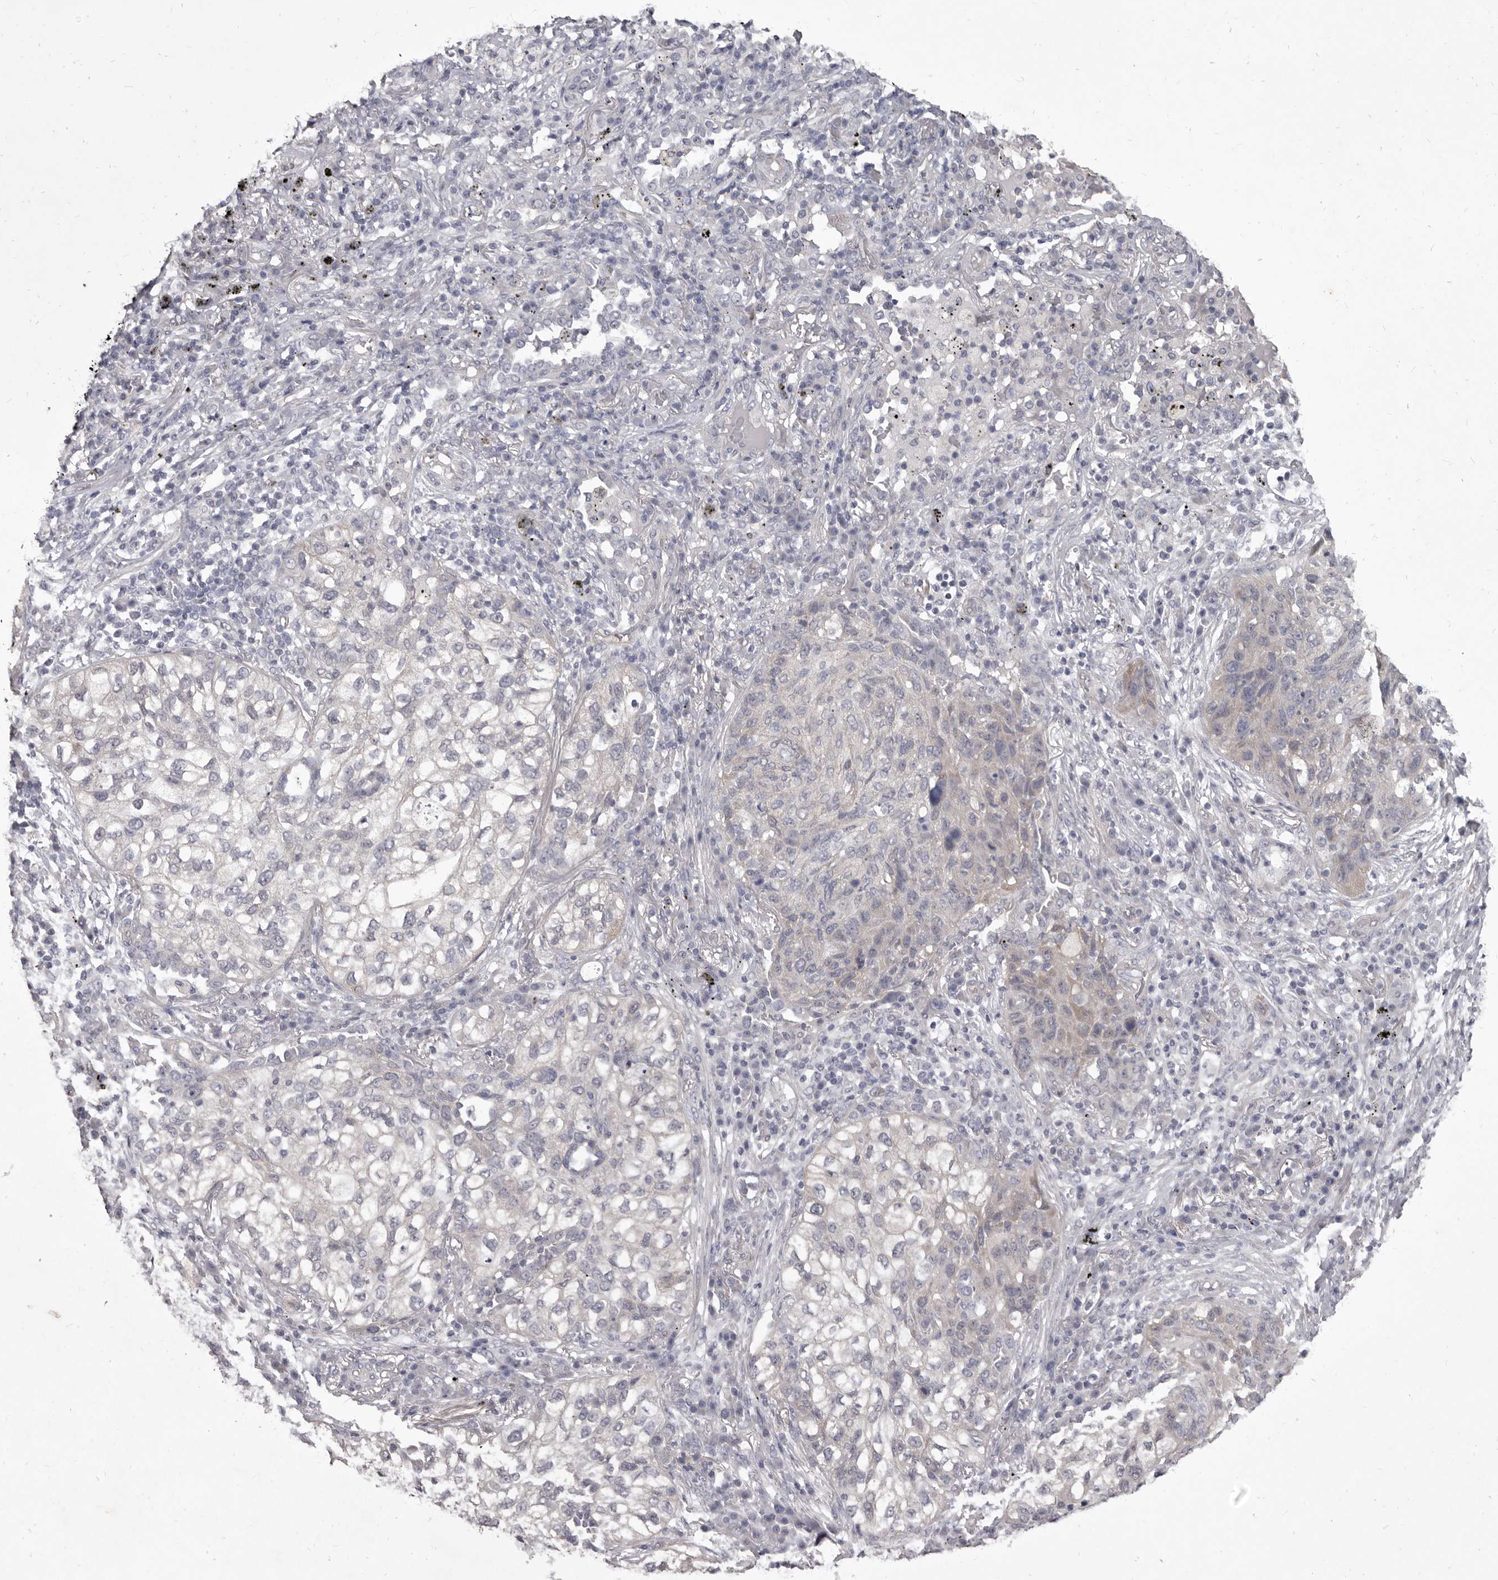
{"staining": {"intensity": "negative", "quantity": "none", "location": "none"}, "tissue": "lung cancer", "cell_type": "Tumor cells", "image_type": "cancer", "snomed": [{"axis": "morphology", "description": "Squamous cell carcinoma, NOS"}, {"axis": "topography", "description": "Lung"}], "caption": "High power microscopy histopathology image of an IHC histopathology image of lung cancer, revealing no significant expression in tumor cells. The staining is performed using DAB brown chromogen with nuclei counter-stained in using hematoxylin.", "gene": "GSK3B", "patient": {"sex": "female", "age": 63}}